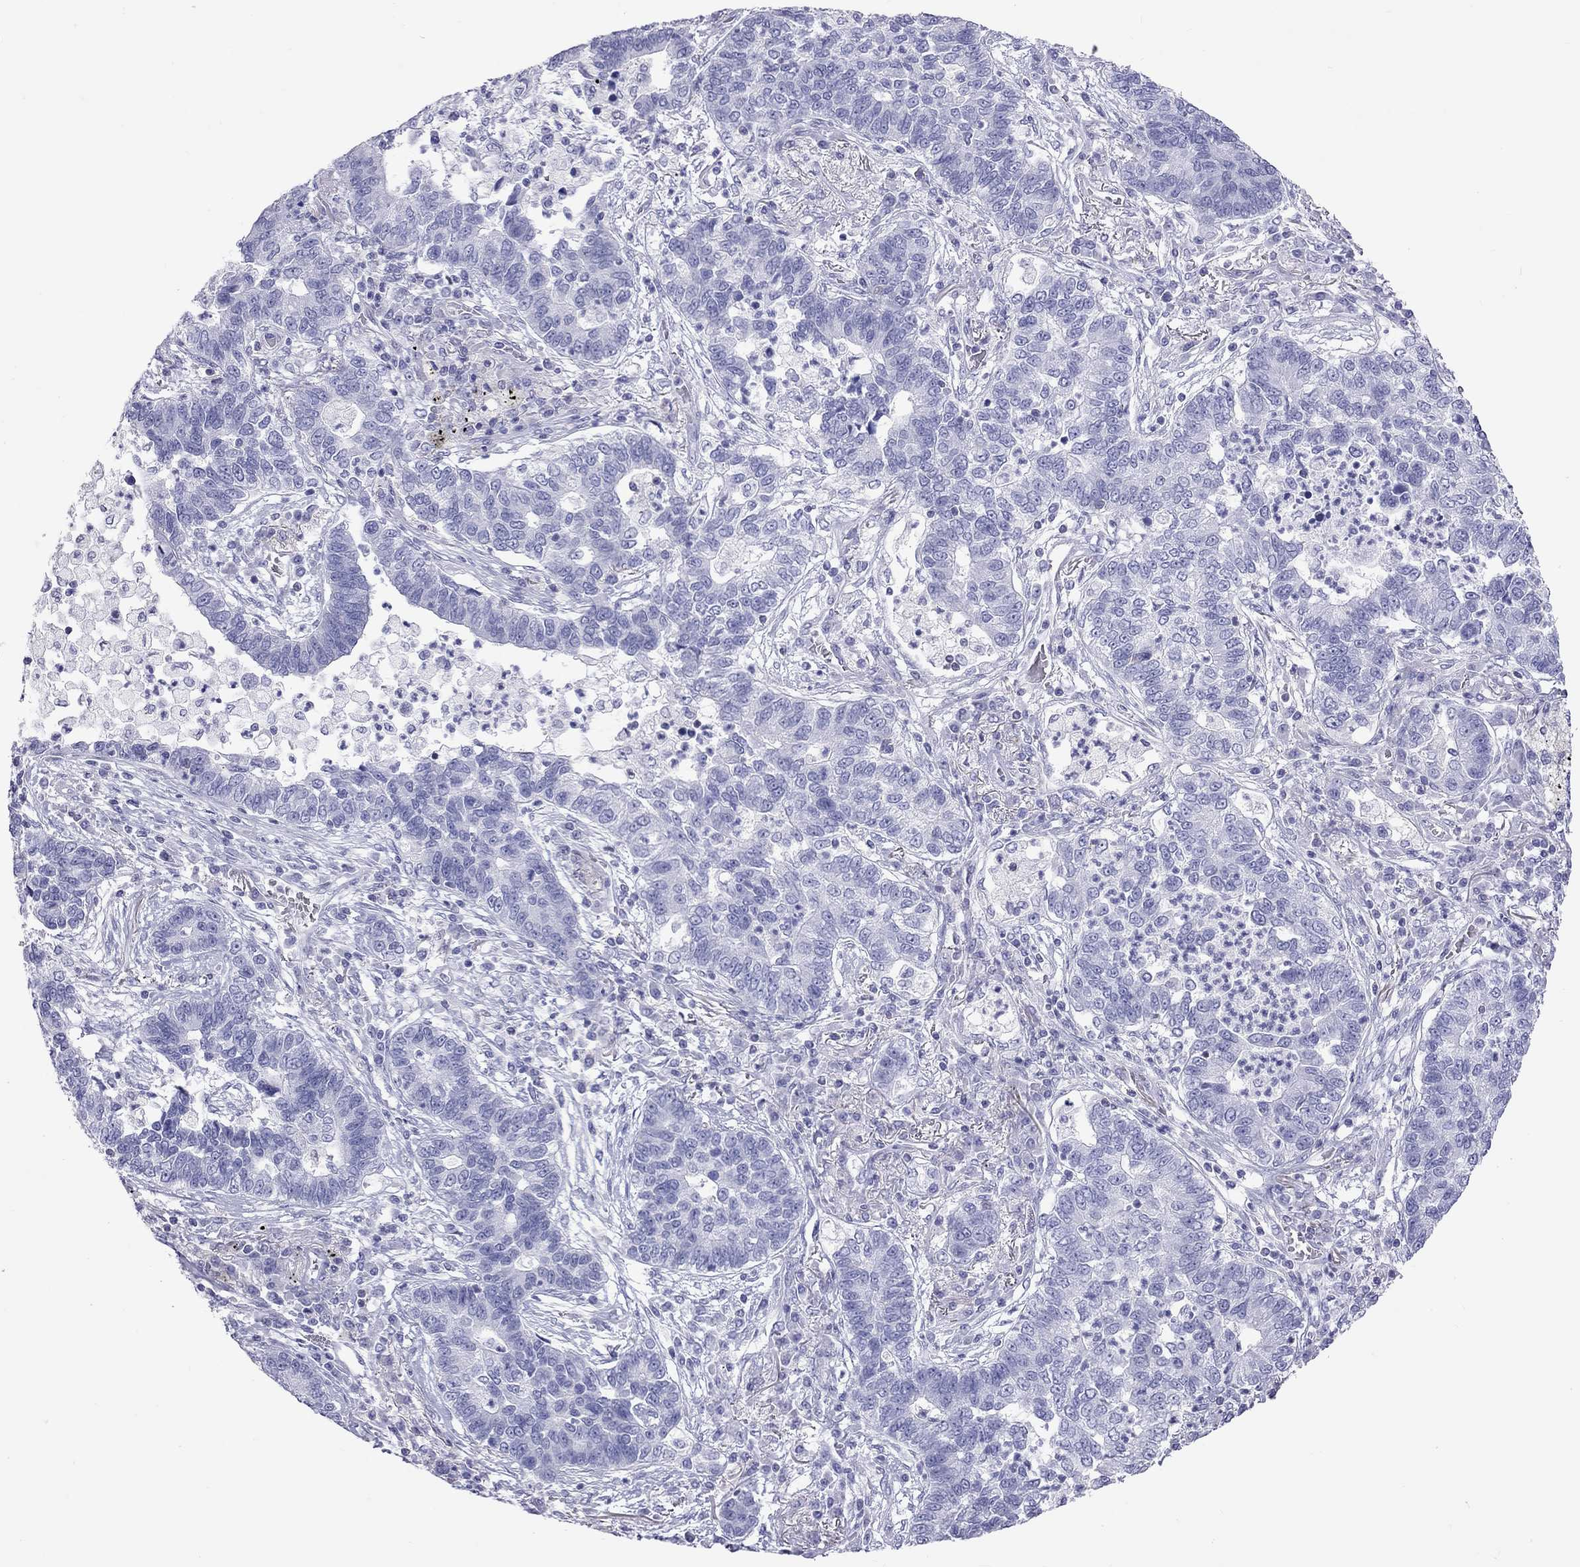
{"staining": {"intensity": "negative", "quantity": "none", "location": "none"}, "tissue": "lung cancer", "cell_type": "Tumor cells", "image_type": "cancer", "snomed": [{"axis": "morphology", "description": "Adenocarcinoma, NOS"}, {"axis": "topography", "description": "Lung"}], "caption": "A photomicrograph of lung cancer (adenocarcinoma) stained for a protein displays no brown staining in tumor cells.", "gene": "STAG3", "patient": {"sex": "female", "age": 57}}